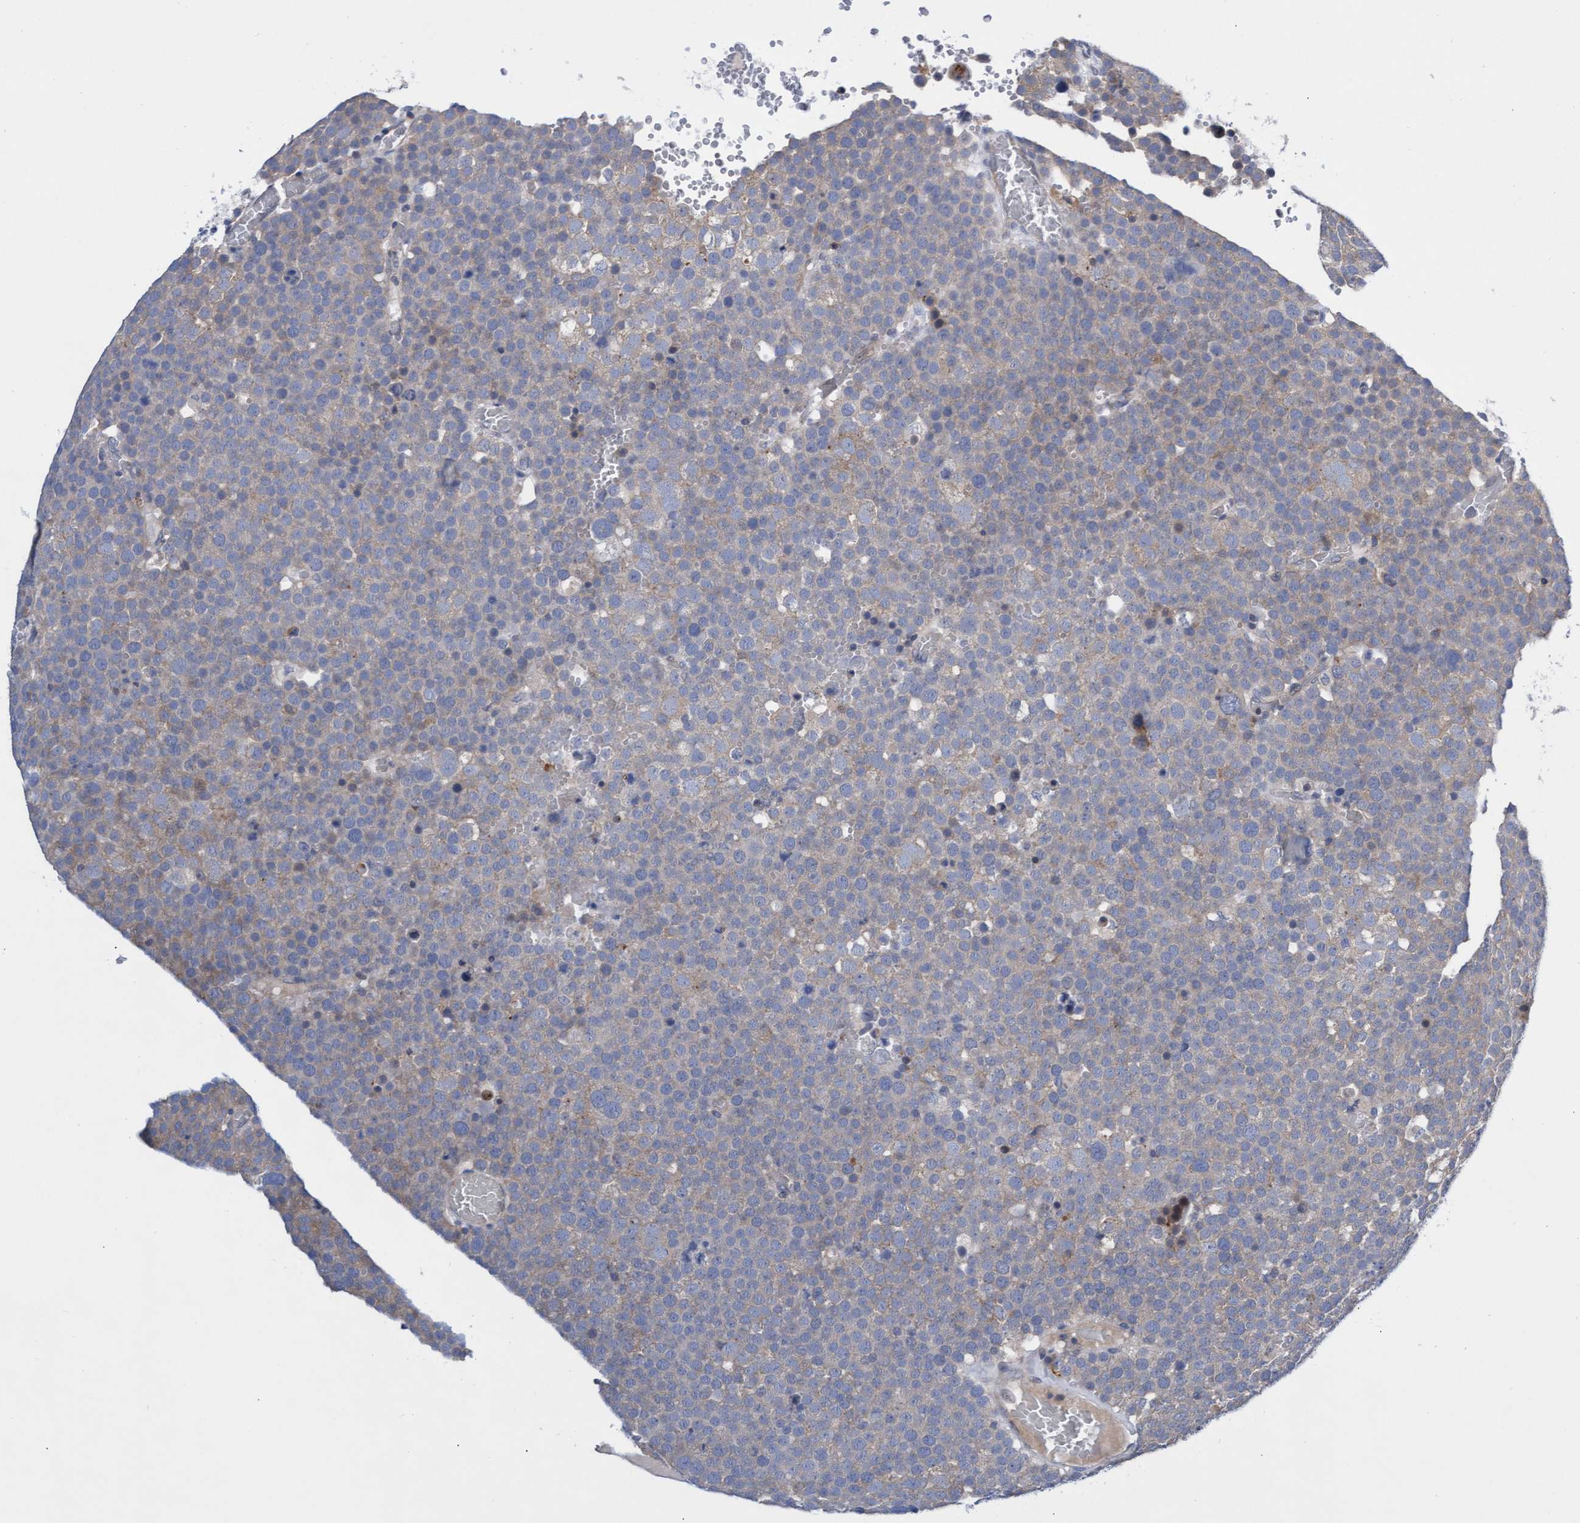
{"staining": {"intensity": "weak", "quantity": "<25%", "location": "cytoplasmic/membranous"}, "tissue": "testis cancer", "cell_type": "Tumor cells", "image_type": "cancer", "snomed": [{"axis": "morphology", "description": "Seminoma, NOS"}, {"axis": "topography", "description": "Testis"}], "caption": "Immunohistochemistry (IHC) photomicrograph of testis seminoma stained for a protein (brown), which shows no staining in tumor cells.", "gene": "ABCF2", "patient": {"sex": "male", "age": 71}}